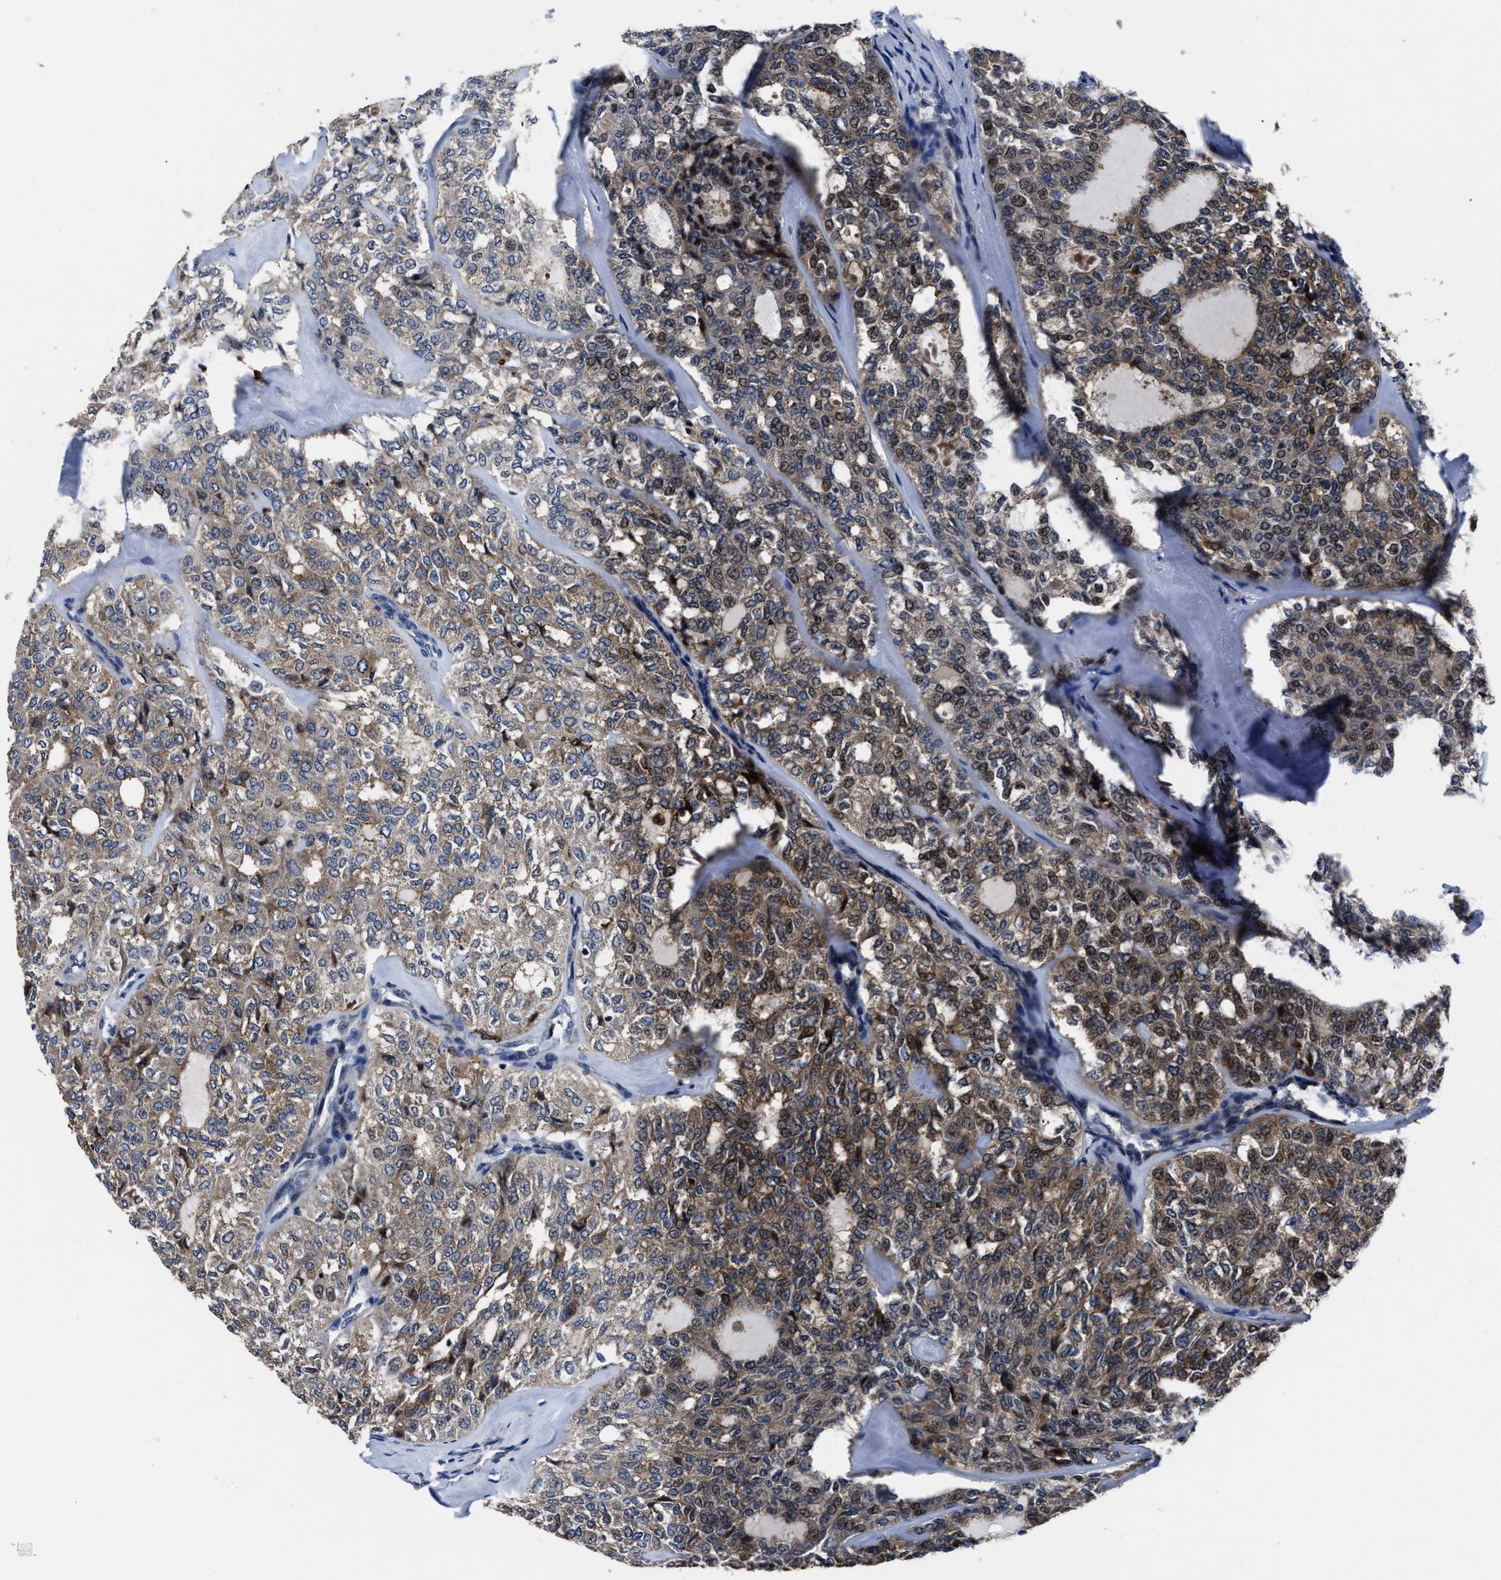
{"staining": {"intensity": "moderate", "quantity": "25%-75%", "location": "cytoplasmic/membranous,nuclear"}, "tissue": "thyroid cancer", "cell_type": "Tumor cells", "image_type": "cancer", "snomed": [{"axis": "morphology", "description": "Follicular adenoma carcinoma, NOS"}, {"axis": "topography", "description": "Thyroid gland"}], "caption": "Protein staining demonstrates moderate cytoplasmic/membranous and nuclear expression in about 25%-75% of tumor cells in follicular adenoma carcinoma (thyroid).", "gene": "RSBN1L", "patient": {"sex": "male", "age": 75}}